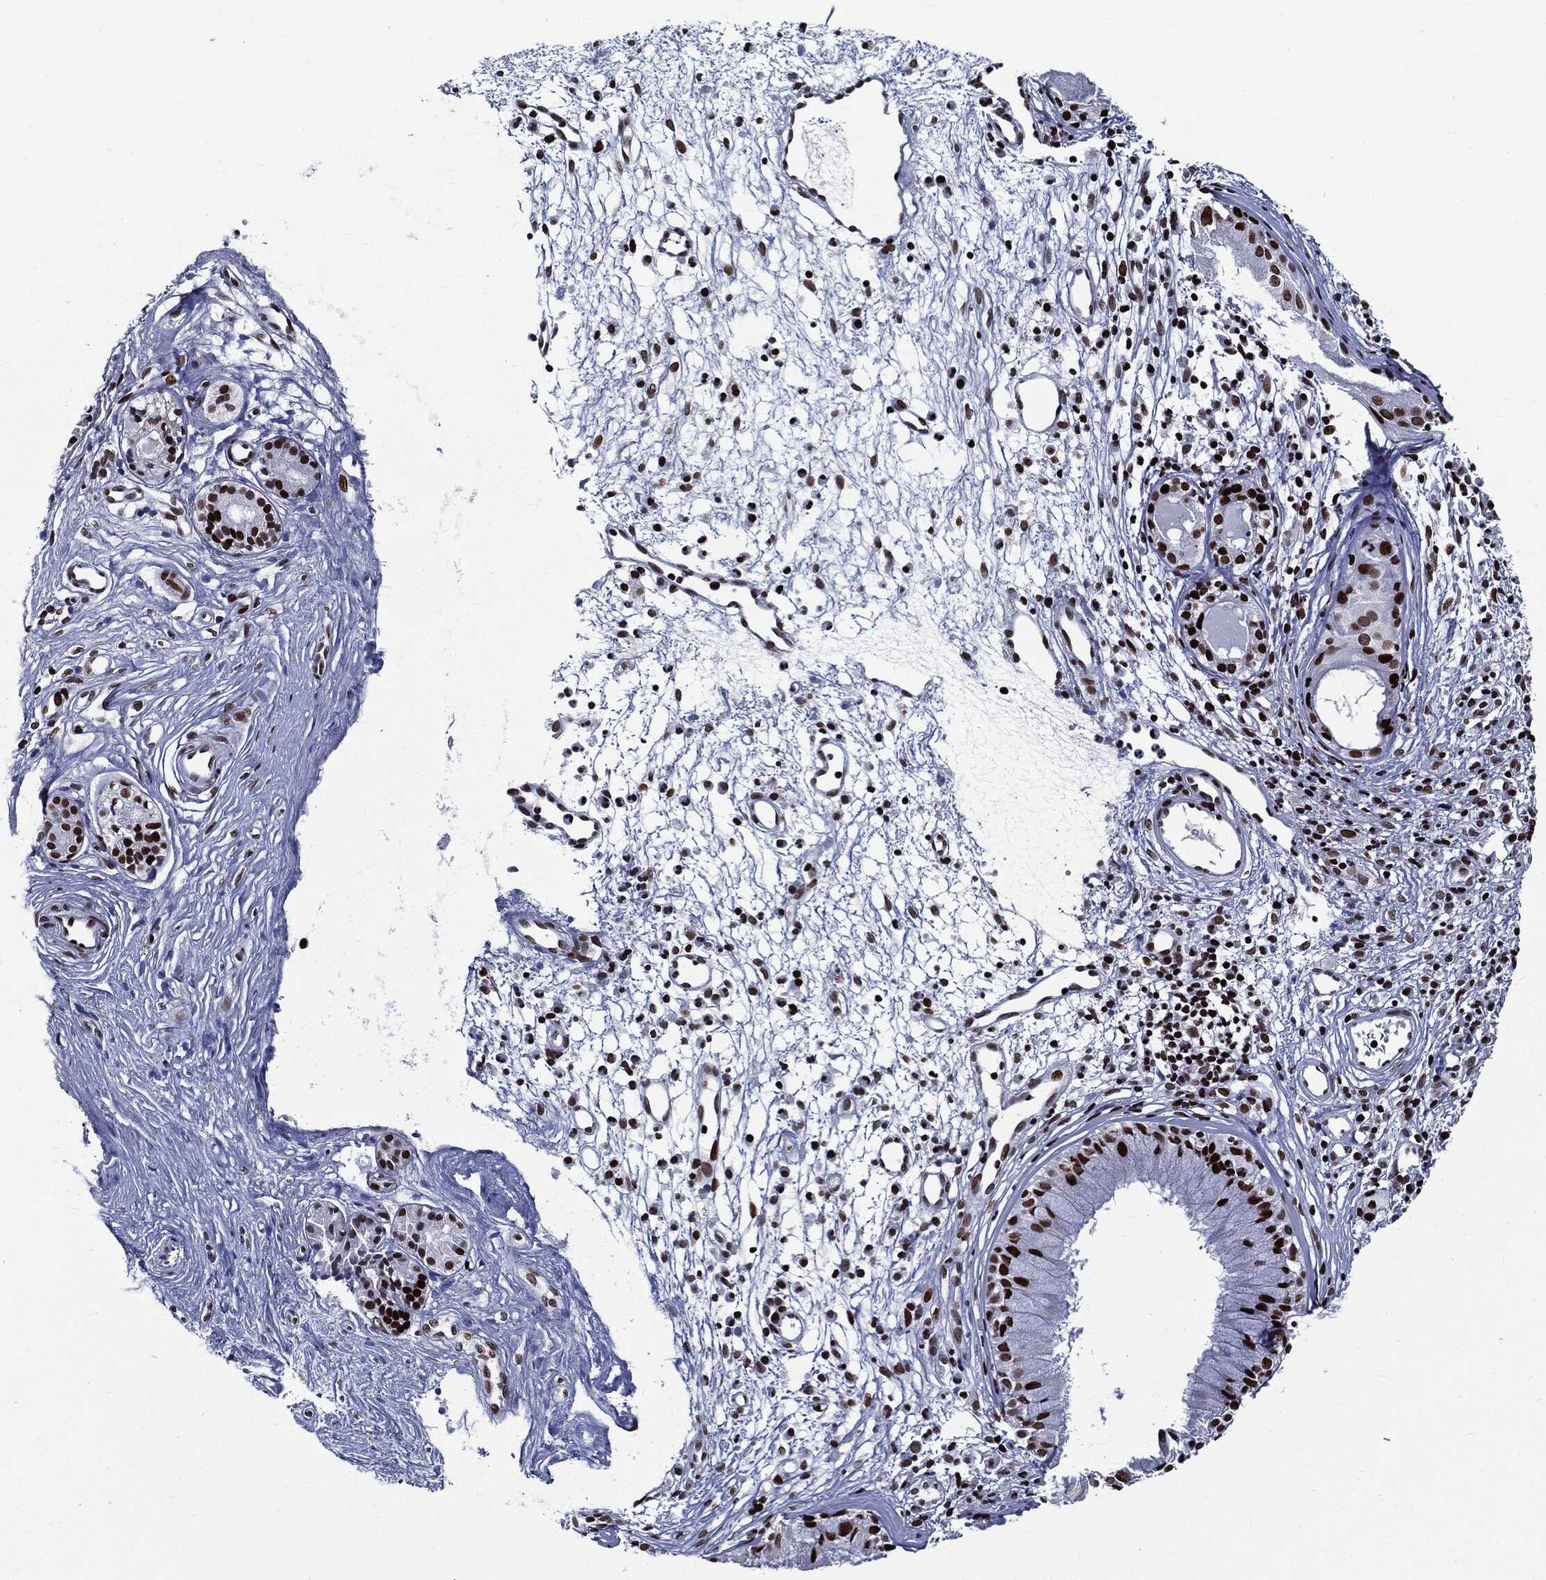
{"staining": {"intensity": "strong", "quantity": ">75%", "location": "nuclear"}, "tissue": "nasopharynx", "cell_type": "Respiratory epithelial cells", "image_type": "normal", "snomed": [{"axis": "morphology", "description": "Normal tissue, NOS"}, {"axis": "topography", "description": "Nasopharynx"}], "caption": "Immunohistochemical staining of benign nasopharynx exhibits high levels of strong nuclear expression in approximately >75% of respiratory epithelial cells. Ihc stains the protein in brown and the nuclei are stained blue.", "gene": "ZFP91", "patient": {"sex": "male", "age": 77}}